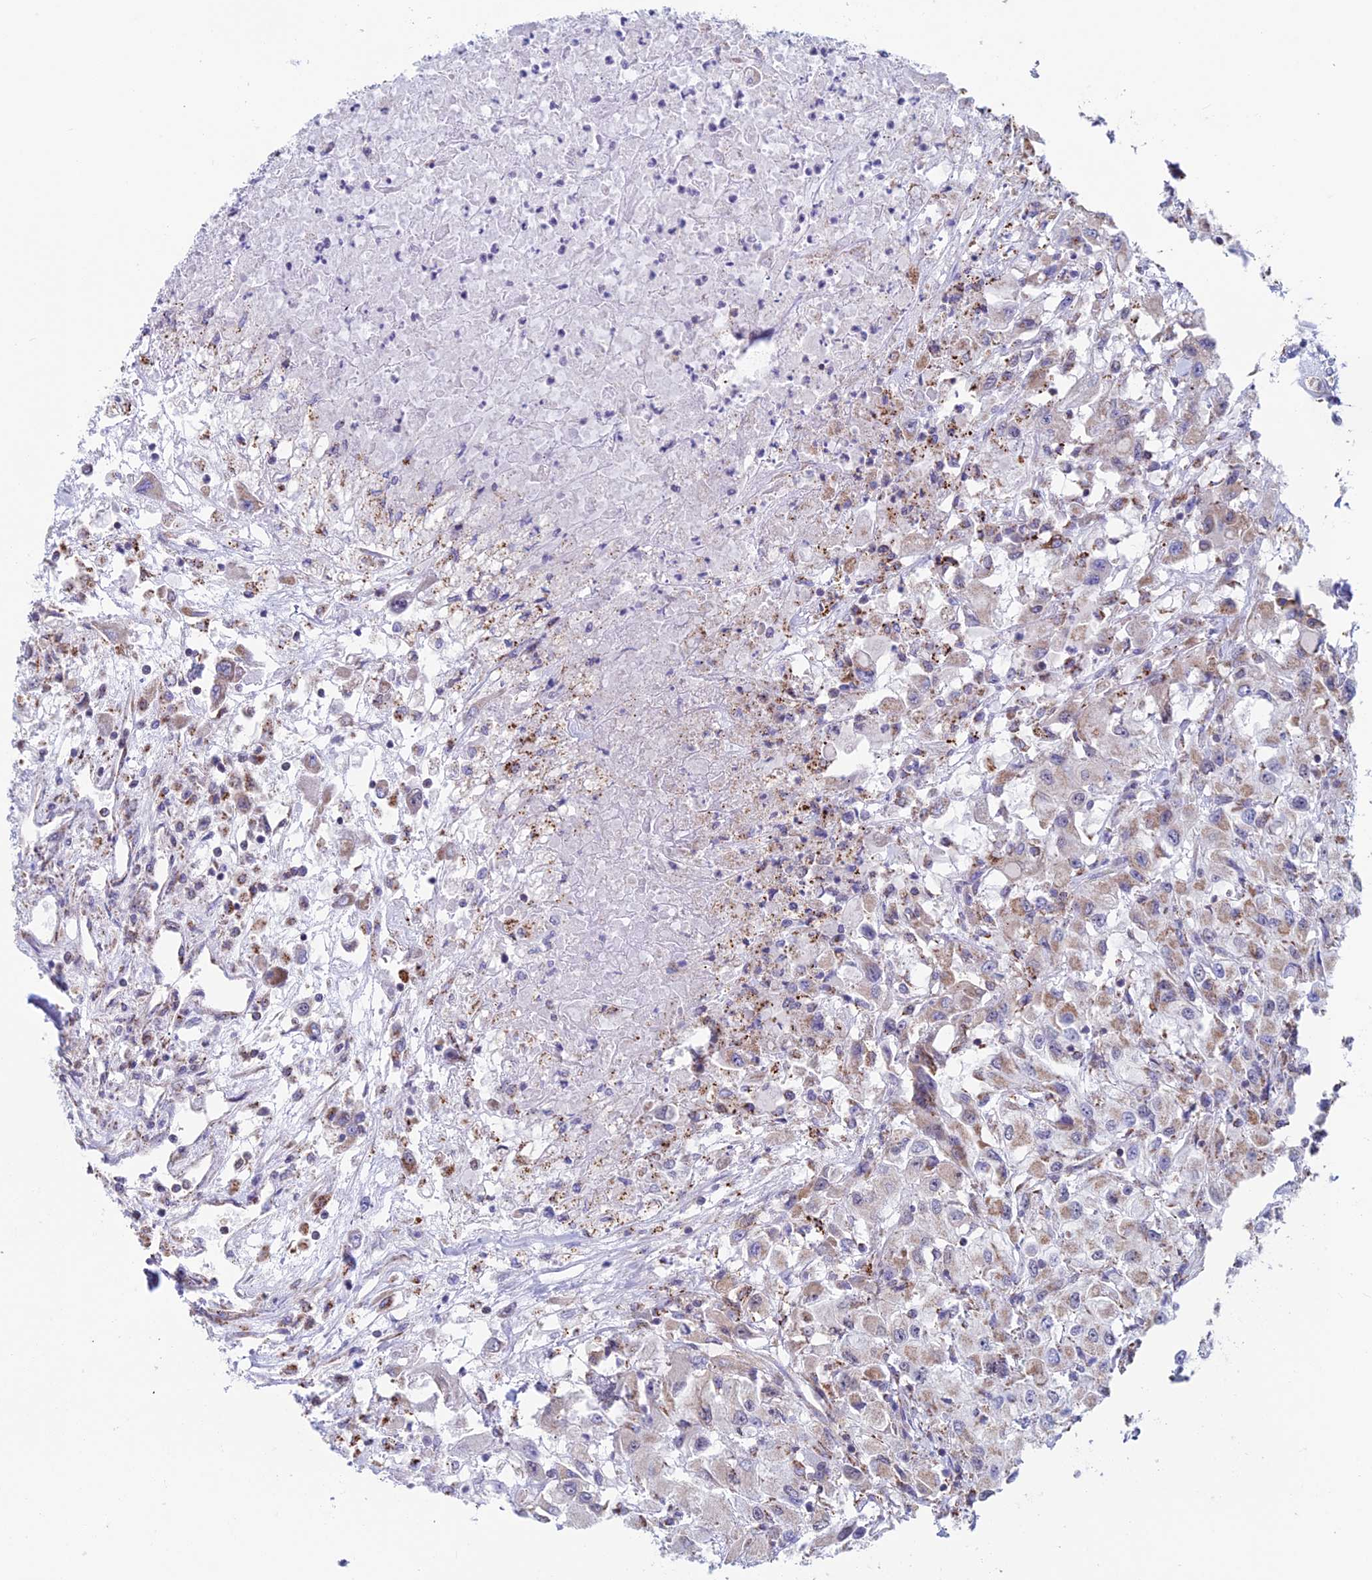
{"staining": {"intensity": "weak", "quantity": ">75%", "location": "cytoplasmic/membranous"}, "tissue": "renal cancer", "cell_type": "Tumor cells", "image_type": "cancer", "snomed": [{"axis": "morphology", "description": "Adenocarcinoma, NOS"}, {"axis": "topography", "description": "Kidney"}], "caption": "Weak cytoplasmic/membranous protein positivity is appreciated in approximately >75% of tumor cells in renal cancer (adenocarcinoma).", "gene": "ZNG1B", "patient": {"sex": "female", "age": 67}}